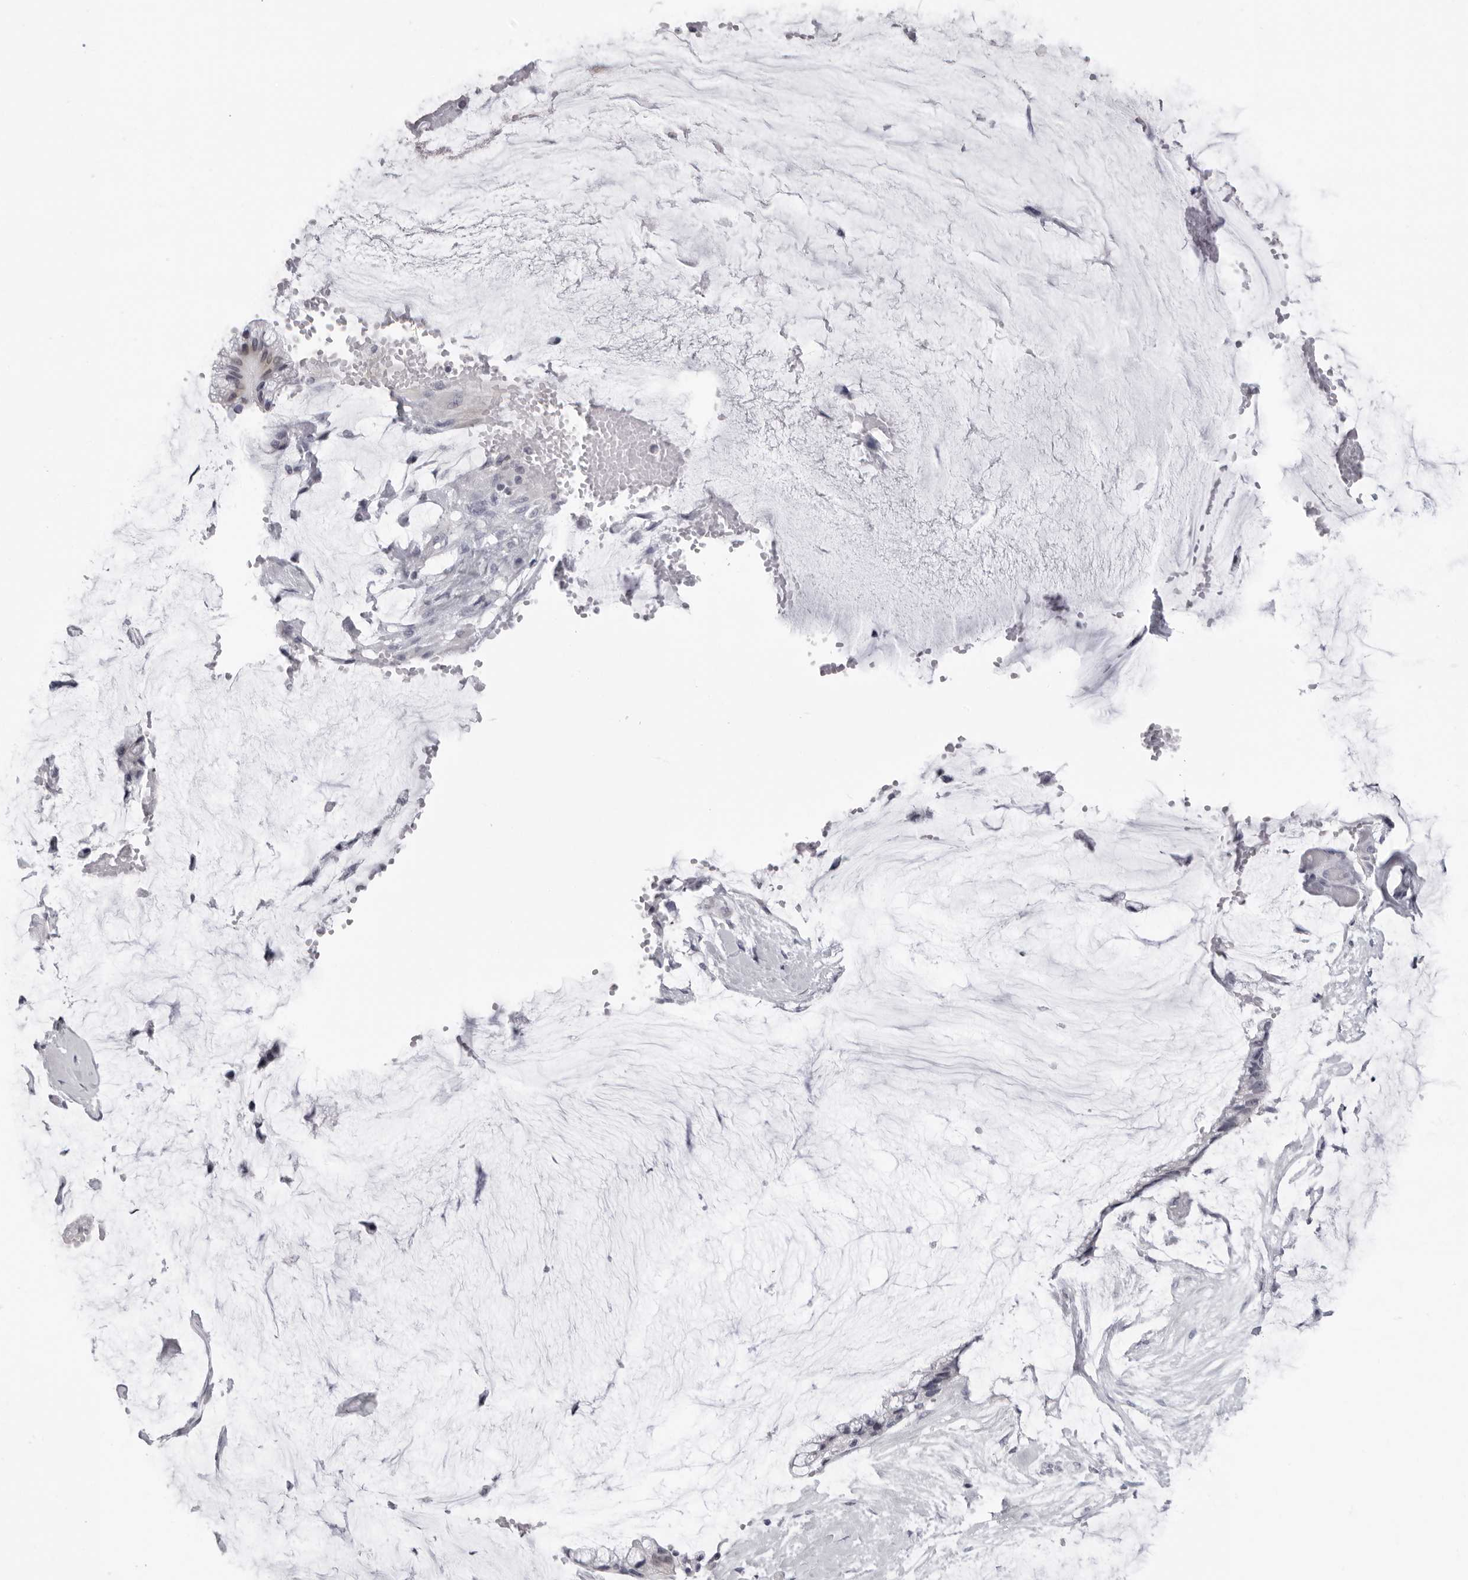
{"staining": {"intensity": "negative", "quantity": "none", "location": "none"}, "tissue": "ovarian cancer", "cell_type": "Tumor cells", "image_type": "cancer", "snomed": [{"axis": "morphology", "description": "Cystadenocarcinoma, mucinous, NOS"}, {"axis": "topography", "description": "Ovary"}], "caption": "The photomicrograph displays no significant positivity in tumor cells of ovarian mucinous cystadenocarcinoma.", "gene": "DNALI1", "patient": {"sex": "female", "age": 39}}